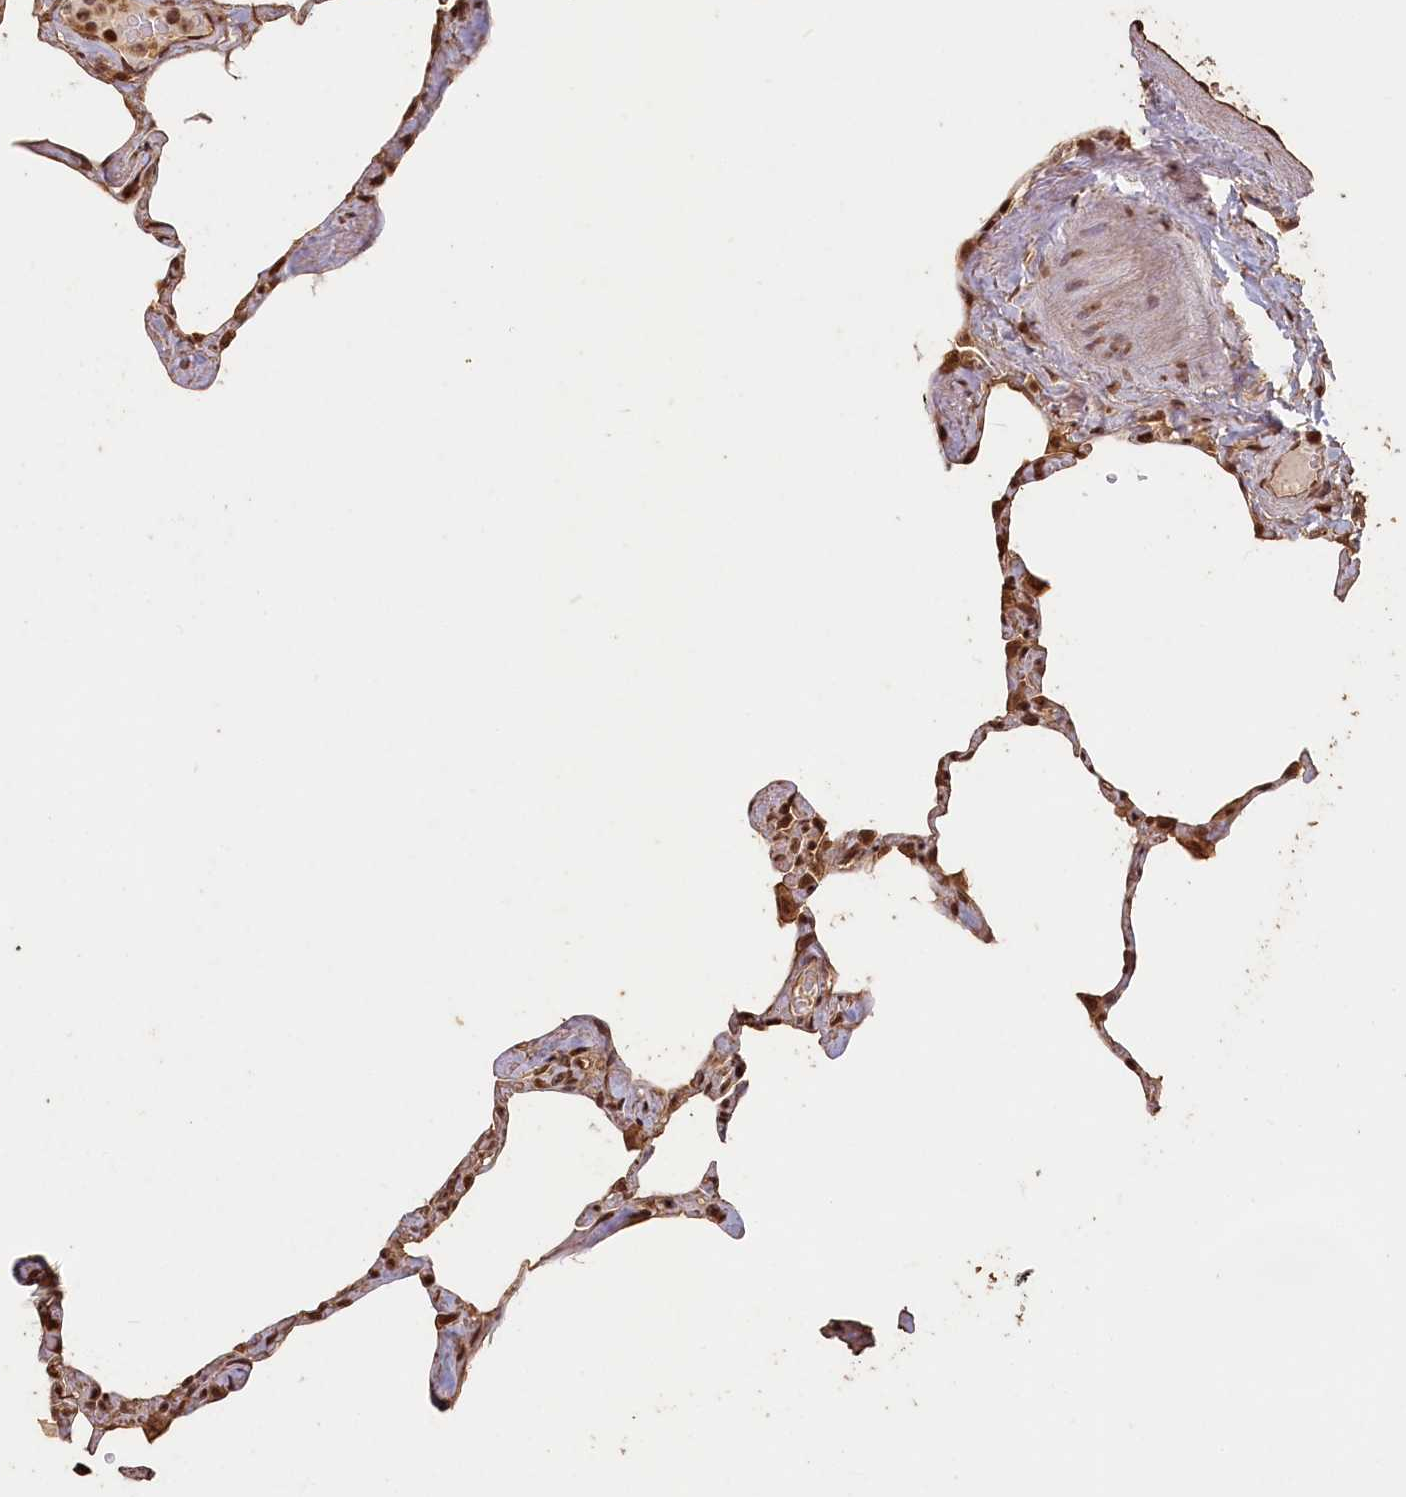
{"staining": {"intensity": "moderate", "quantity": ">75%", "location": "cytoplasmic/membranous,nuclear"}, "tissue": "lung", "cell_type": "Alveolar cells", "image_type": "normal", "snomed": [{"axis": "morphology", "description": "Normal tissue, NOS"}, {"axis": "topography", "description": "Lung"}], "caption": "Lung stained with immunohistochemistry reveals moderate cytoplasmic/membranous,nuclear staining in about >75% of alveolar cells.", "gene": "MADD", "patient": {"sex": "male", "age": 65}}